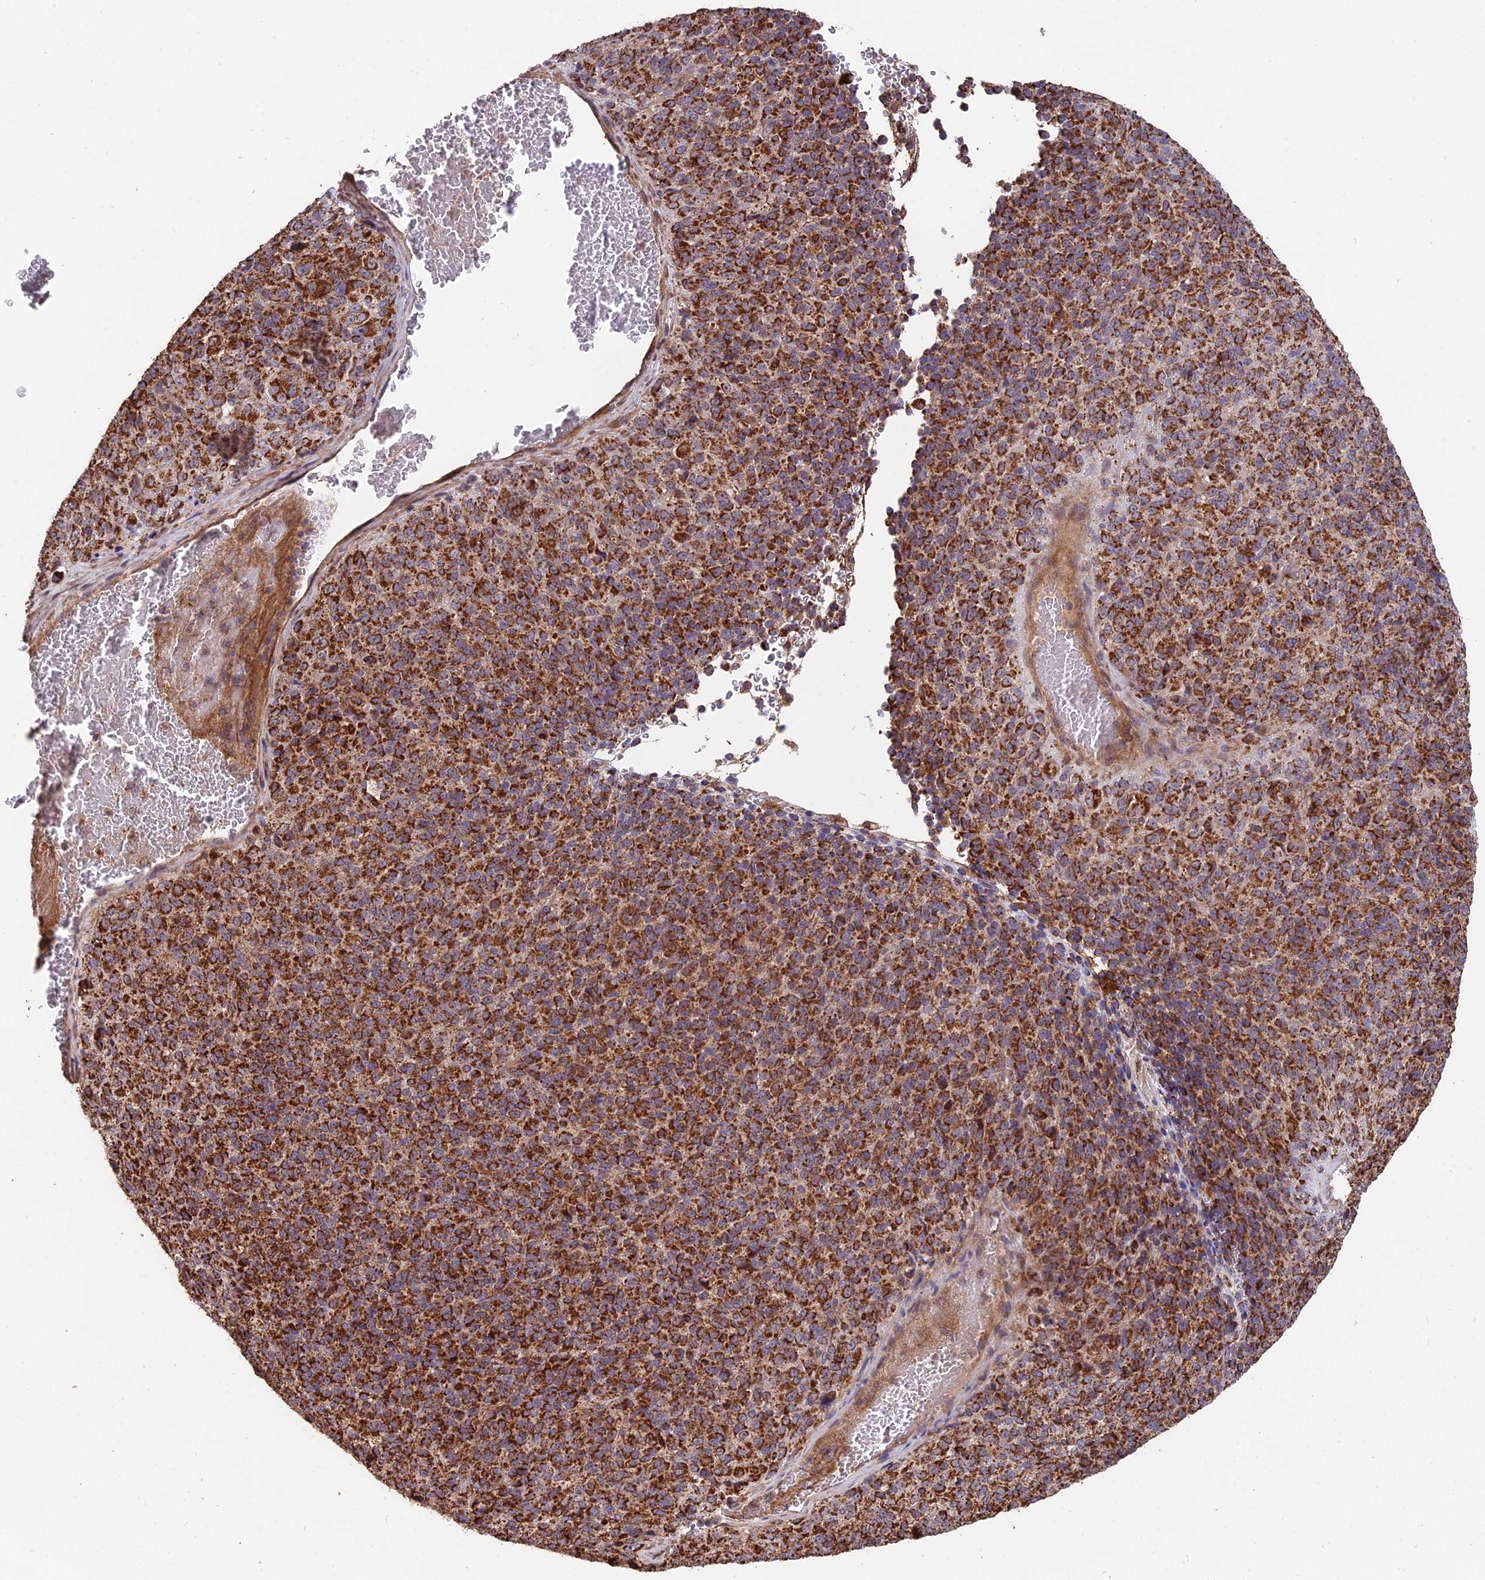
{"staining": {"intensity": "strong", "quantity": ">75%", "location": "cytoplasmic/membranous"}, "tissue": "melanoma", "cell_type": "Tumor cells", "image_type": "cancer", "snomed": [{"axis": "morphology", "description": "Malignant melanoma, Metastatic site"}, {"axis": "topography", "description": "Brain"}], "caption": "Protein analysis of malignant melanoma (metastatic site) tissue demonstrates strong cytoplasmic/membranous expression in about >75% of tumor cells.", "gene": "IFT22", "patient": {"sex": "female", "age": 56}}